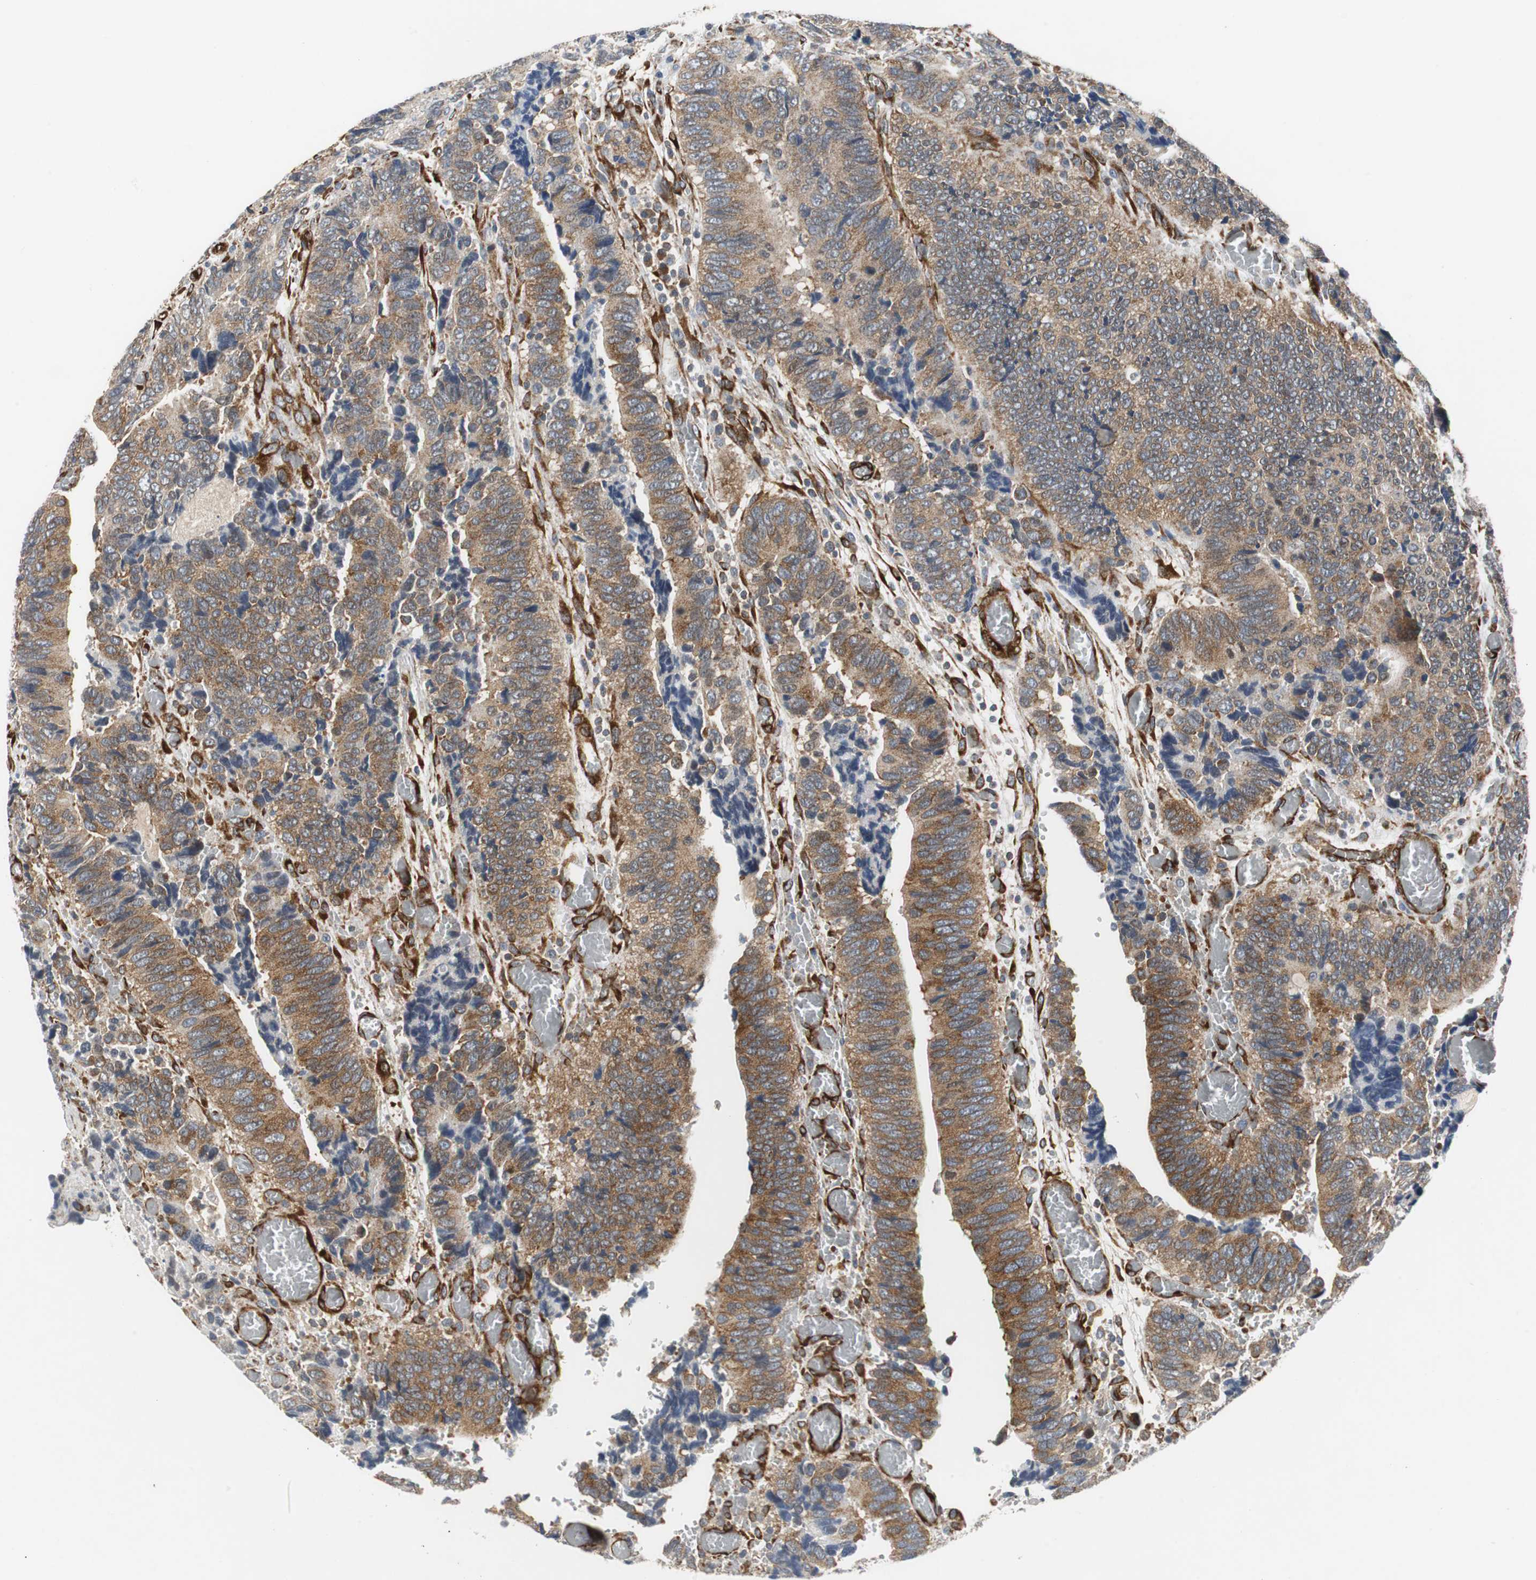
{"staining": {"intensity": "moderate", "quantity": ">75%", "location": "cytoplasmic/membranous"}, "tissue": "colorectal cancer", "cell_type": "Tumor cells", "image_type": "cancer", "snomed": [{"axis": "morphology", "description": "Adenocarcinoma, NOS"}, {"axis": "topography", "description": "Colon"}], "caption": "Human adenocarcinoma (colorectal) stained with a protein marker exhibits moderate staining in tumor cells.", "gene": "ISCU", "patient": {"sex": "male", "age": 72}}